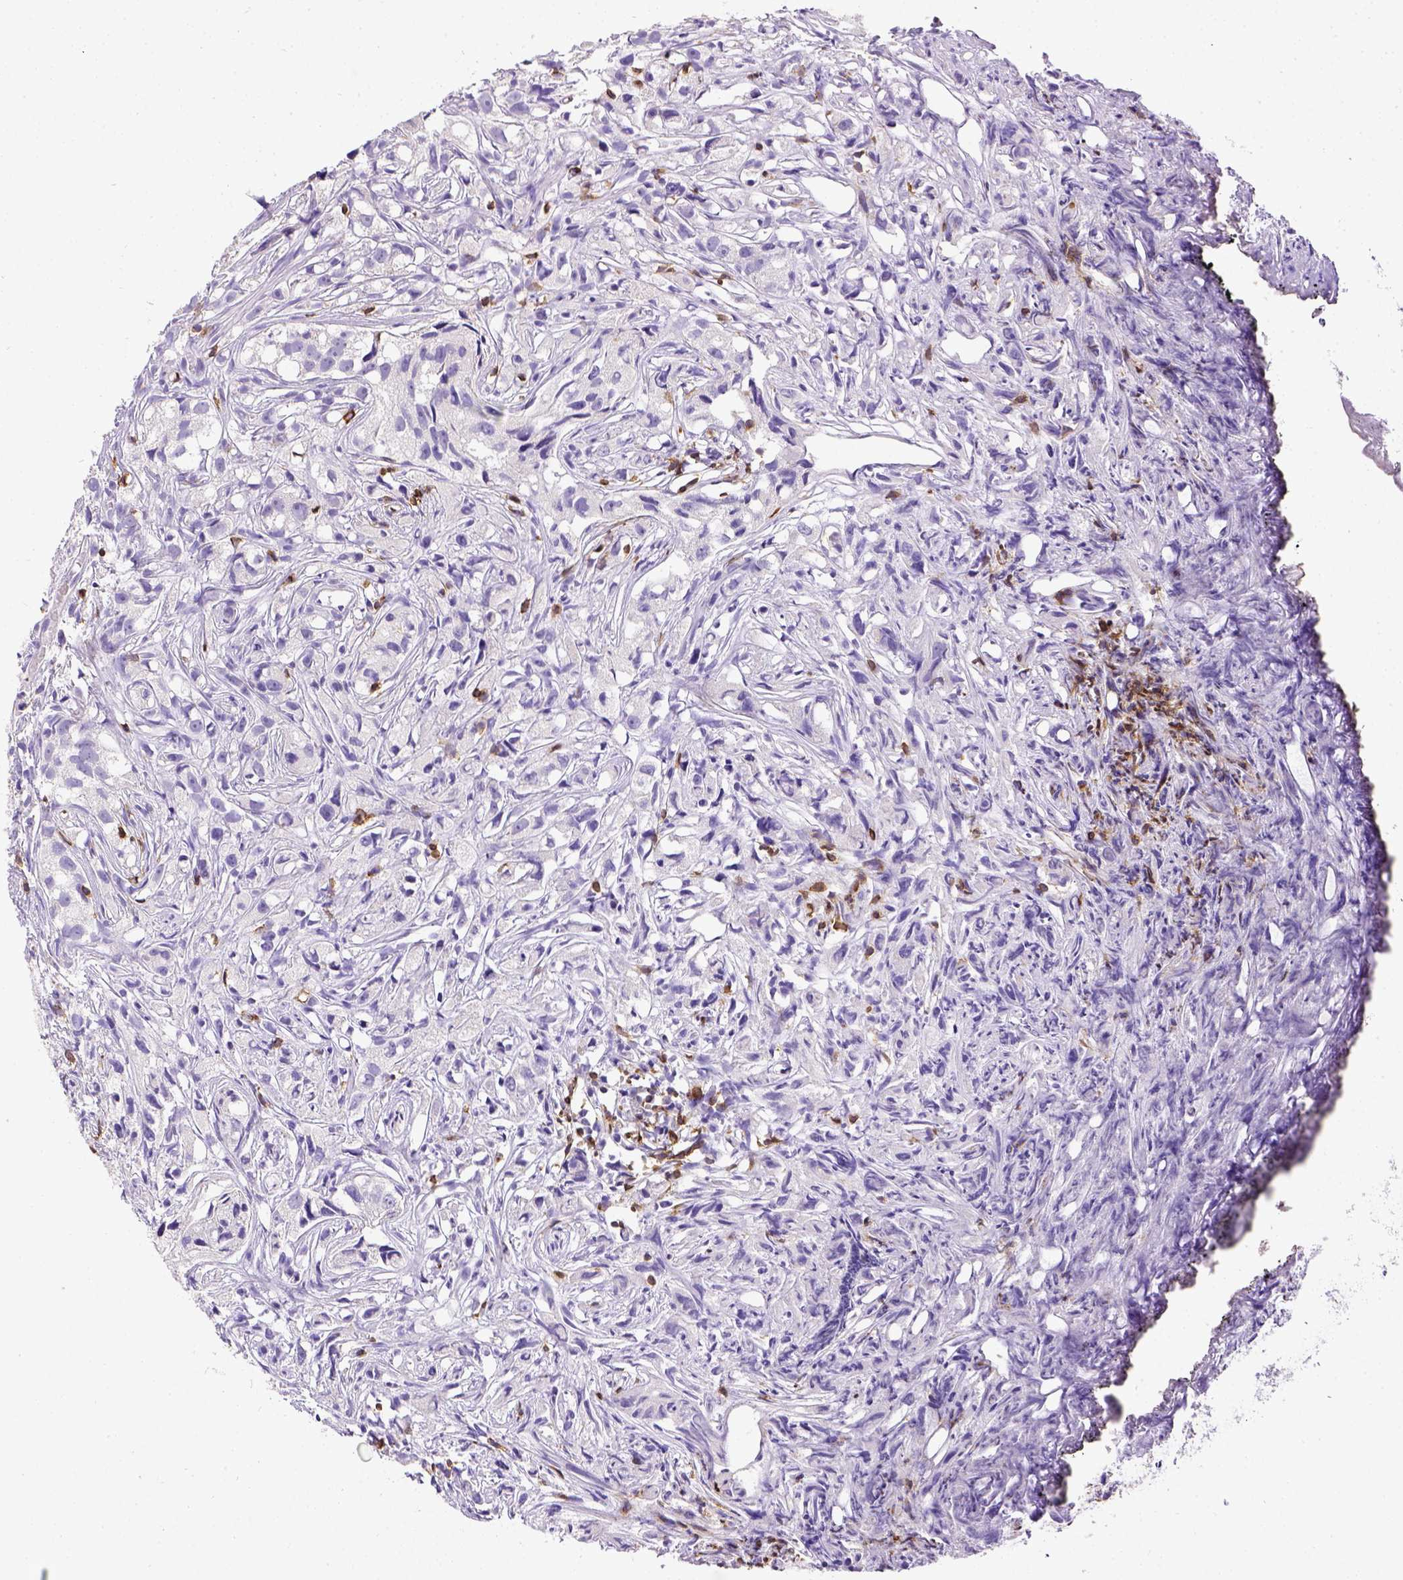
{"staining": {"intensity": "negative", "quantity": "none", "location": "none"}, "tissue": "prostate cancer", "cell_type": "Tumor cells", "image_type": "cancer", "snomed": [{"axis": "morphology", "description": "Adenocarcinoma, High grade"}, {"axis": "topography", "description": "Prostate"}], "caption": "Tumor cells are negative for protein expression in human adenocarcinoma (high-grade) (prostate).", "gene": "CD3E", "patient": {"sex": "male", "age": 68}}